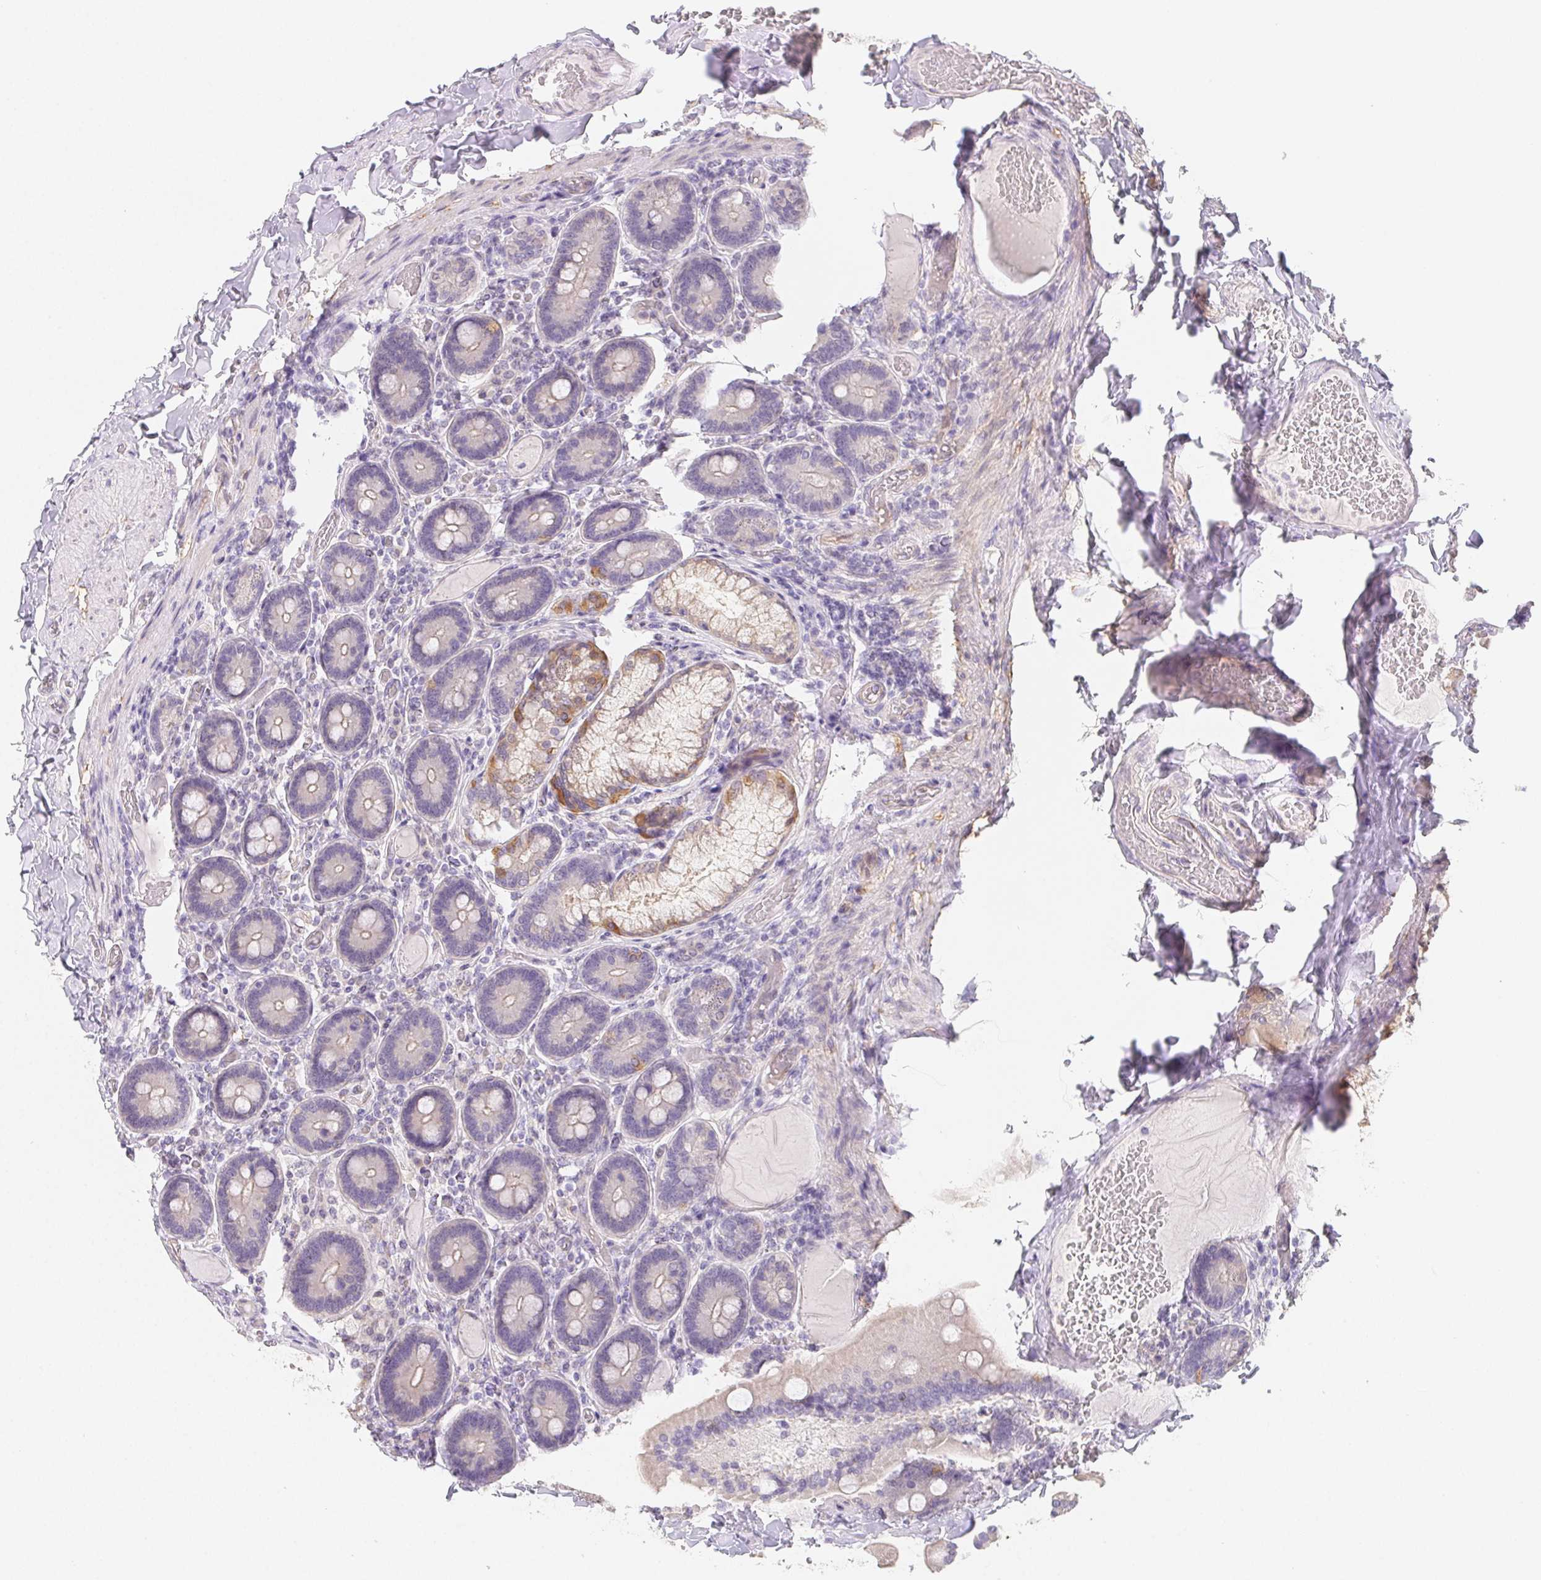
{"staining": {"intensity": "moderate", "quantity": "<25%", "location": "cytoplasmic/membranous"}, "tissue": "duodenum", "cell_type": "Glandular cells", "image_type": "normal", "snomed": [{"axis": "morphology", "description": "Normal tissue, NOS"}, {"axis": "topography", "description": "Duodenum"}], "caption": "This histopathology image reveals immunohistochemistry staining of unremarkable human duodenum, with low moderate cytoplasmic/membranous positivity in approximately <25% of glandular cells.", "gene": "ZBBX", "patient": {"sex": "female", "age": 62}}